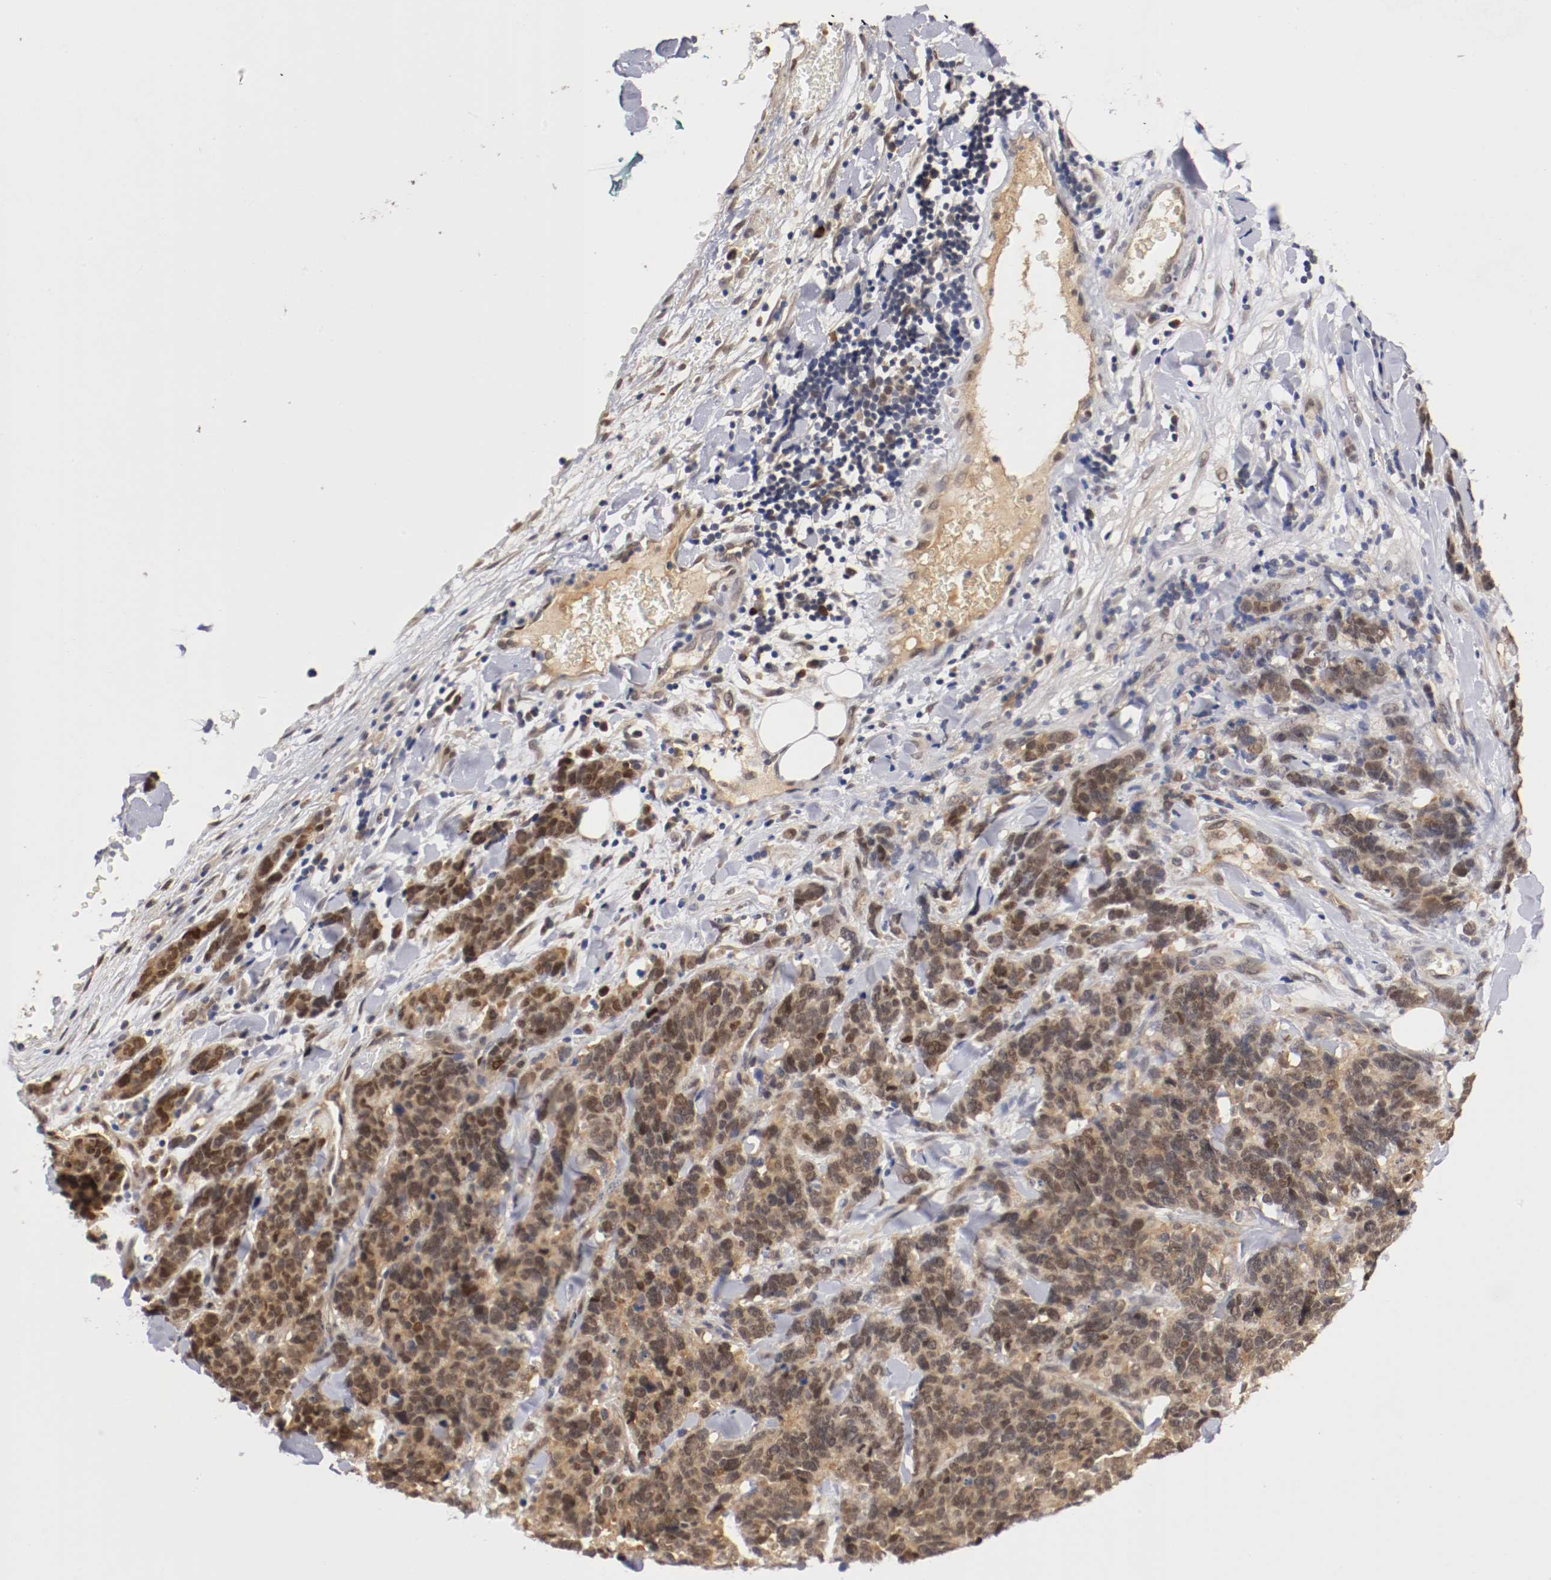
{"staining": {"intensity": "moderate", "quantity": ">75%", "location": "cytoplasmic/membranous,nuclear"}, "tissue": "lung cancer", "cell_type": "Tumor cells", "image_type": "cancer", "snomed": [{"axis": "morphology", "description": "Neoplasm, malignant, NOS"}, {"axis": "topography", "description": "Lung"}], "caption": "The image exhibits staining of lung neoplasm (malignant), revealing moderate cytoplasmic/membranous and nuclear protein expression (brown color) within tumor cells.", "gene": "DNMT3B", "patient": {"sex": "female", "age": 58}}